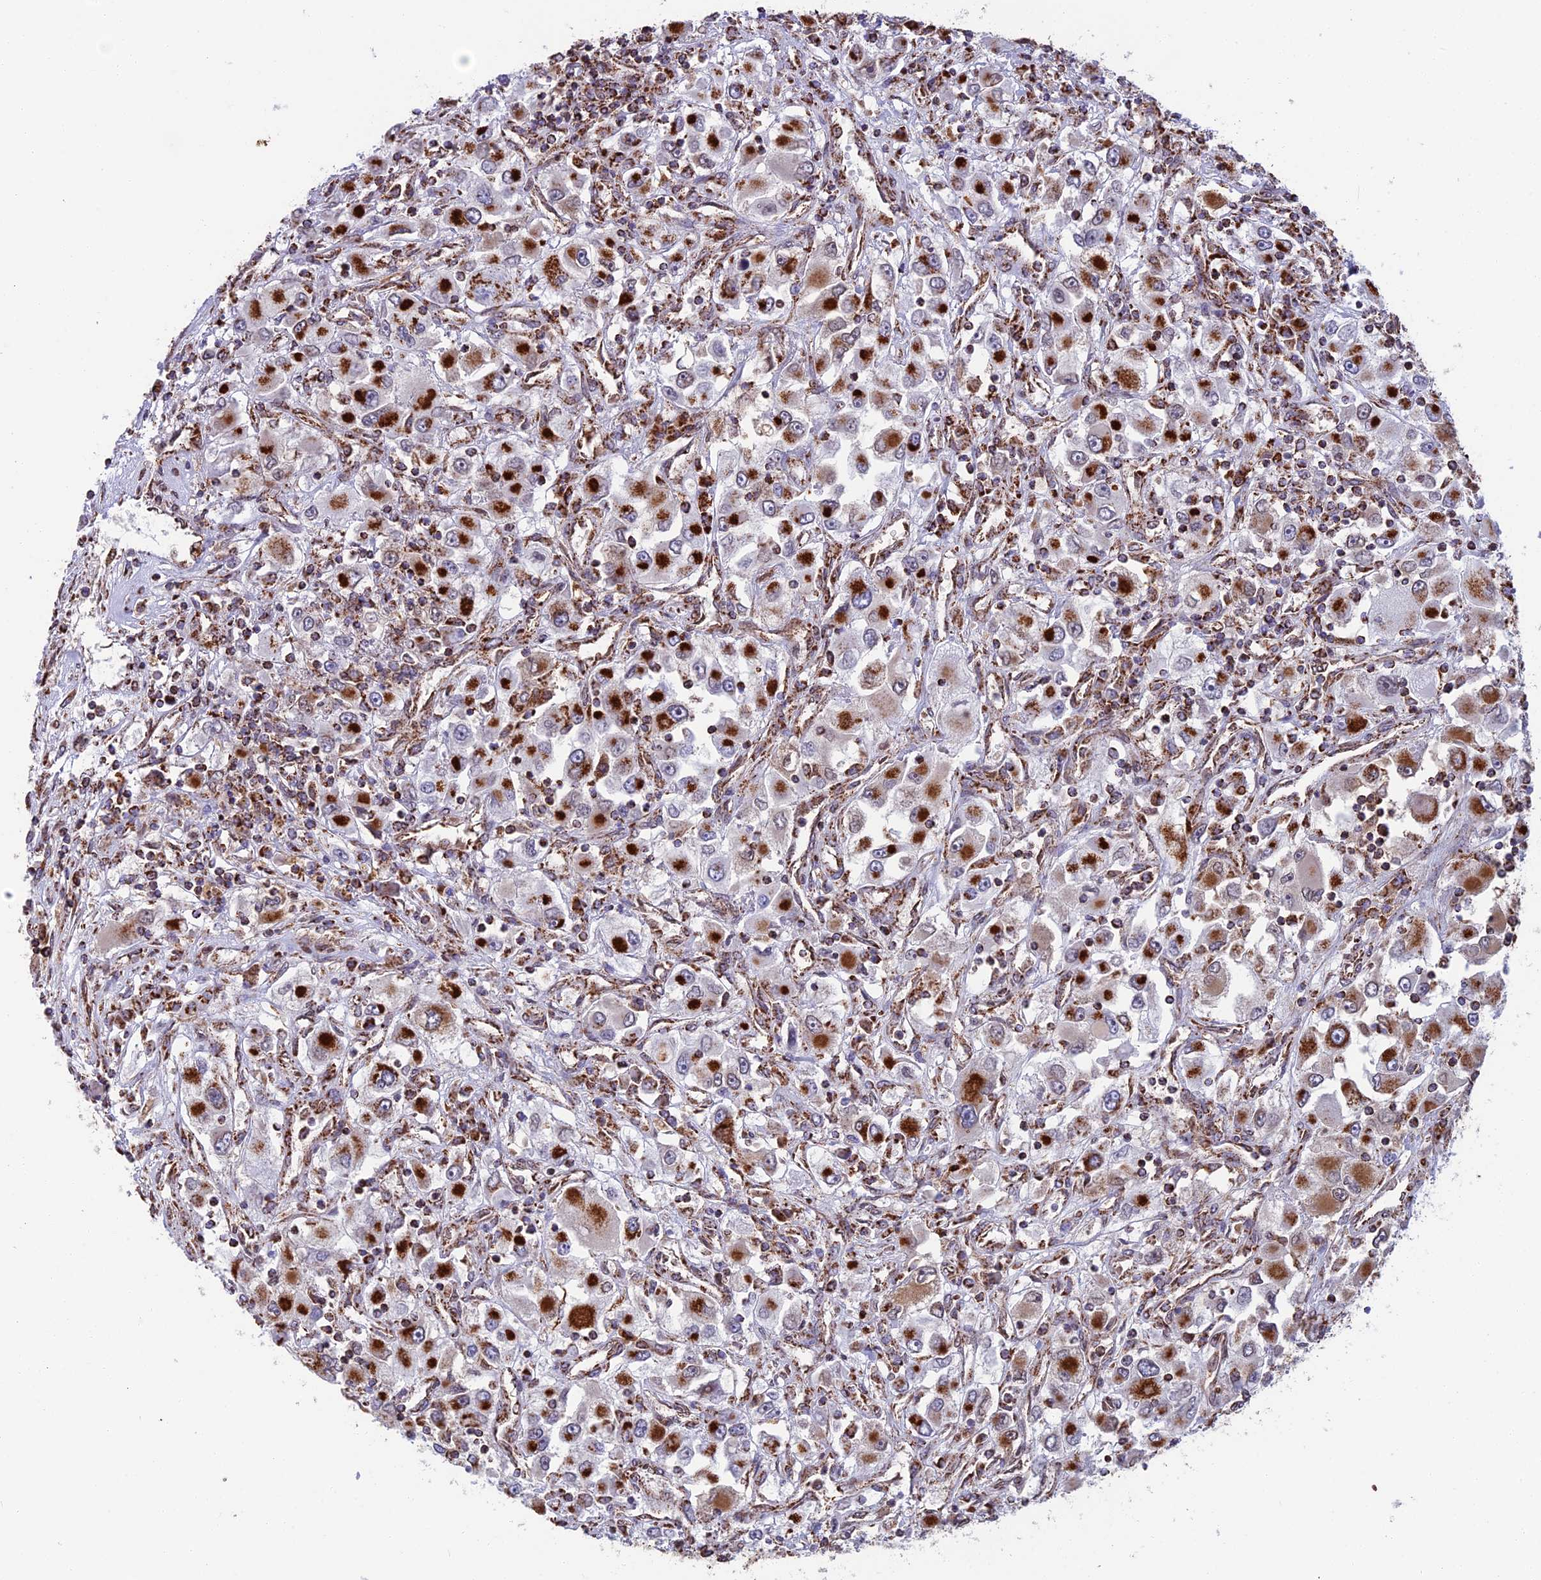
{"staining": {"intensity": "strong", "quantity": ">75%", "location": "cytoplasmic/membranous"}, "tissue": "renal cancer", "cell_type": "Tumor cells", "image_type": "cancer", "snomed": [{"axis": "morphology", "description": "Adenocarcinoma, NOS"}, {"axis": "topography", "description": "Kidney"}], "caption": "Immunohistochemistry staining of renal adenocarcinoma, which displays high levels of strong cytoplasmic/membranous positivity in about >75% of tumor cells indicating strong cytoplasmic/membranous protein positivity. The staining was performed using DAB (brown) for protein detection and nuclei were counterstained in hematoxylin (blue).", "gene": "CS", "patient": {"sex": "female", "age": 52}}